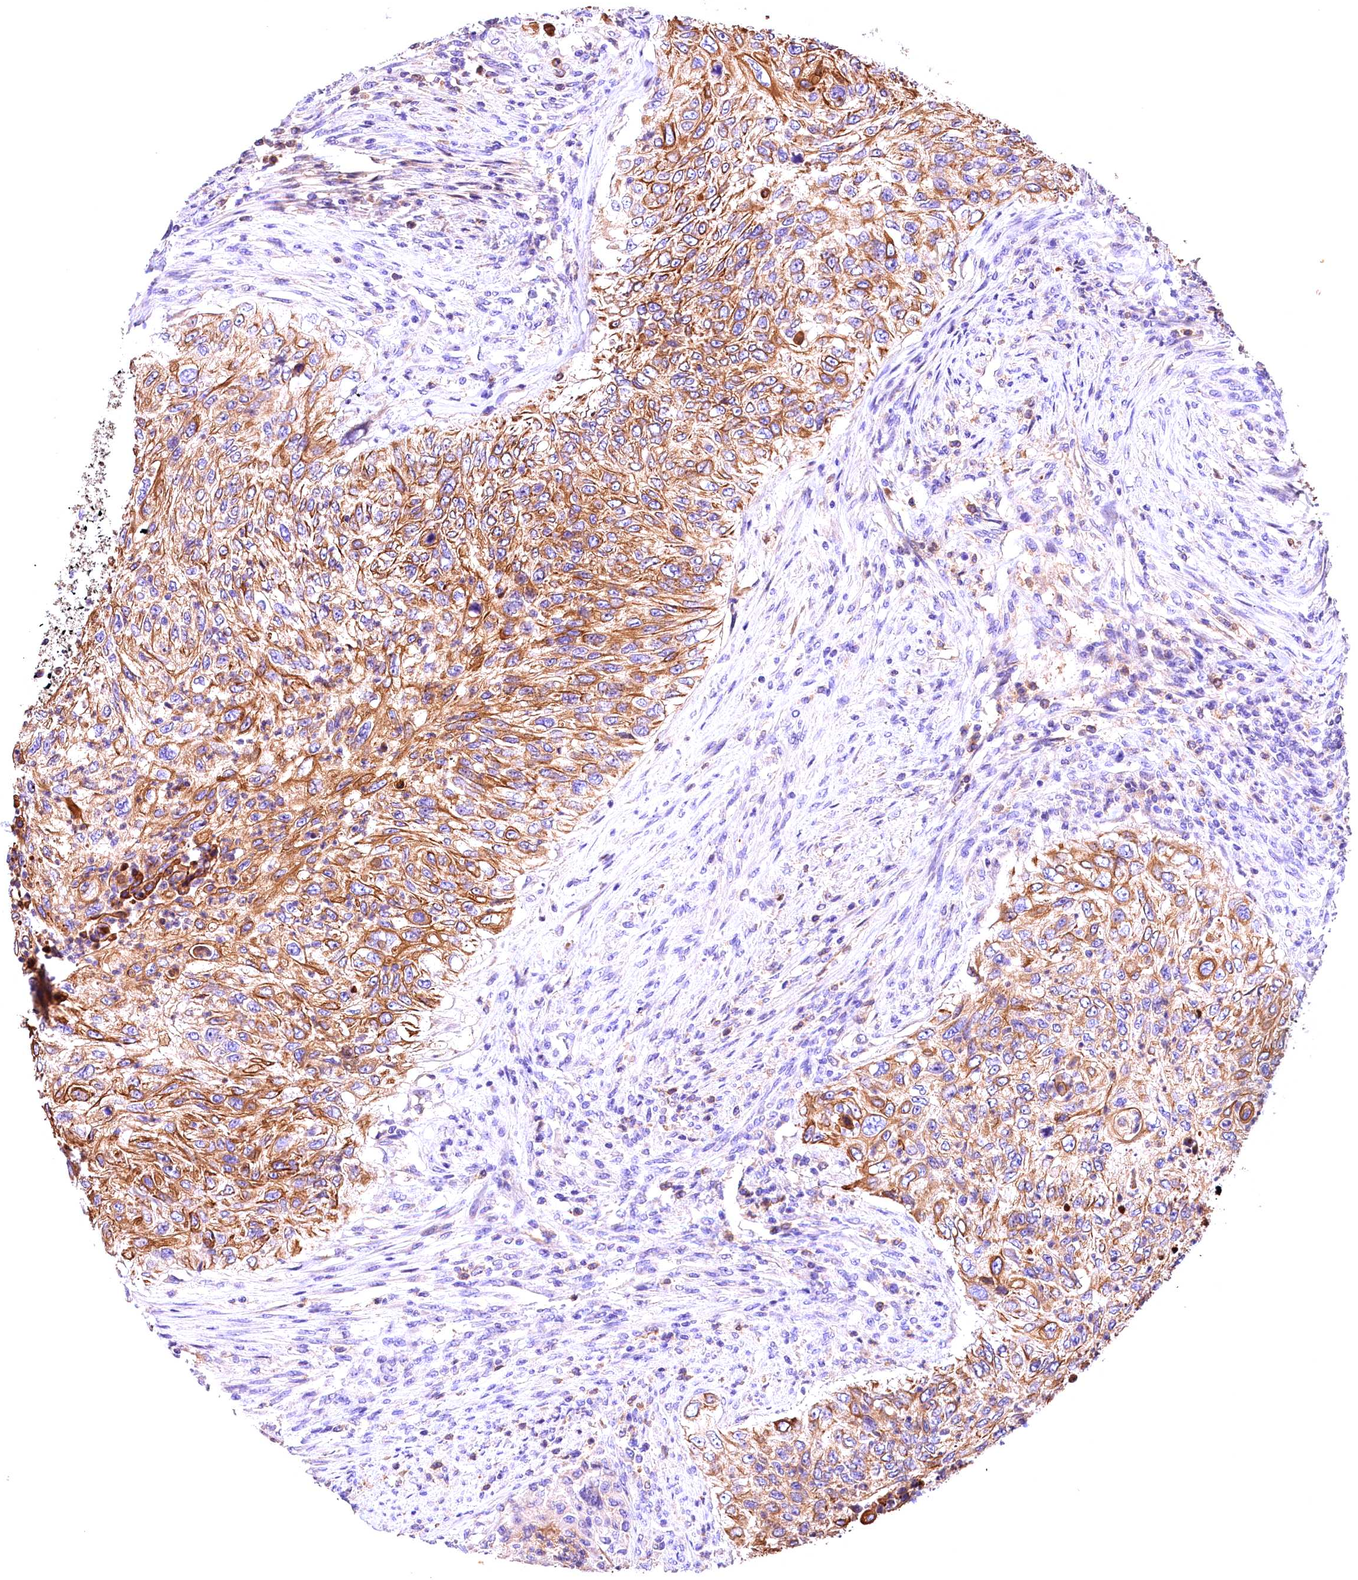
{"staining": {"intensity": "moderate", "quantity": ">75%", "location": "cytoplasmic/membranous"}, "tissue": "urothelial cancer", "cell_type": "Tumor cells", "image_type": "cancer", "snomed": [{"axis": "morphology", "description": "Urothelial carcinoma, High grade"}, {"axis": "topography", "description": "Urinary bladder"}], "caption": "The image demonstrates a brown stain indicating the presence of a protein in the cytoplasmic/membranous of tumor cells in high-grade urothelial carcinoma.", "gene": "ARMC6", "patient": {"sex": "female", "age": 60}}